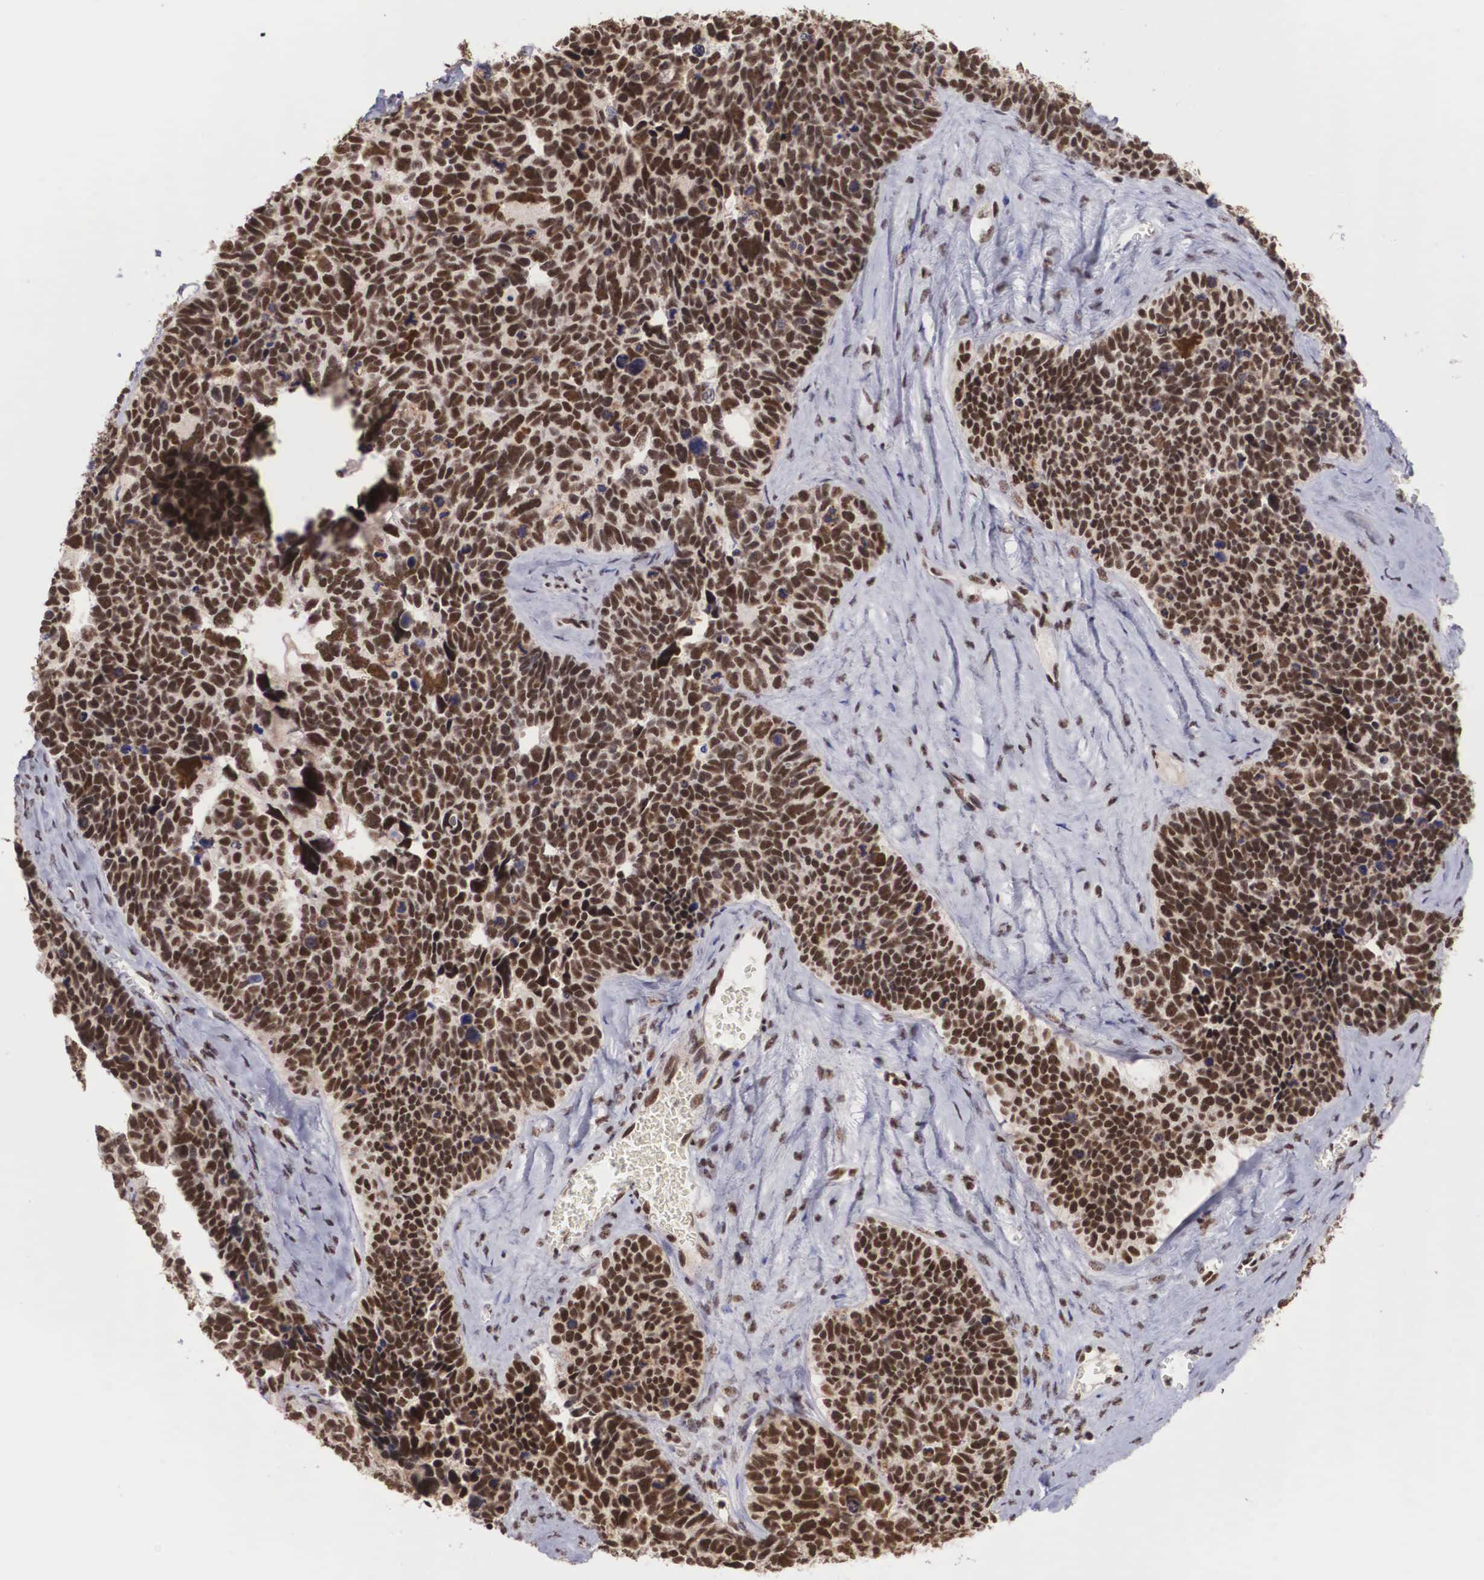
{"staining": {"intensity": "strong", "quantity": ">75%", "location": "nuclear"}, "tissue": "ovarian cancer", "cell_type": "Tumor cells", "image_type": "cancer", "snomed": [{"axis": "morphology", "description": "Cystadenocarcinoma, serous, NOS"}, {"axis": "topography", "description": "Ovary"}], "caption": "Immunohistochemical staining of human serous cystadenocarcinoma (ovarian) displays high levels of strong nuclear staining in approximately >75% of tumor cells. Nuclei are stained in blue.", "gene": "HTATSF1", "patient": {"sex": "female", "age": 77}}